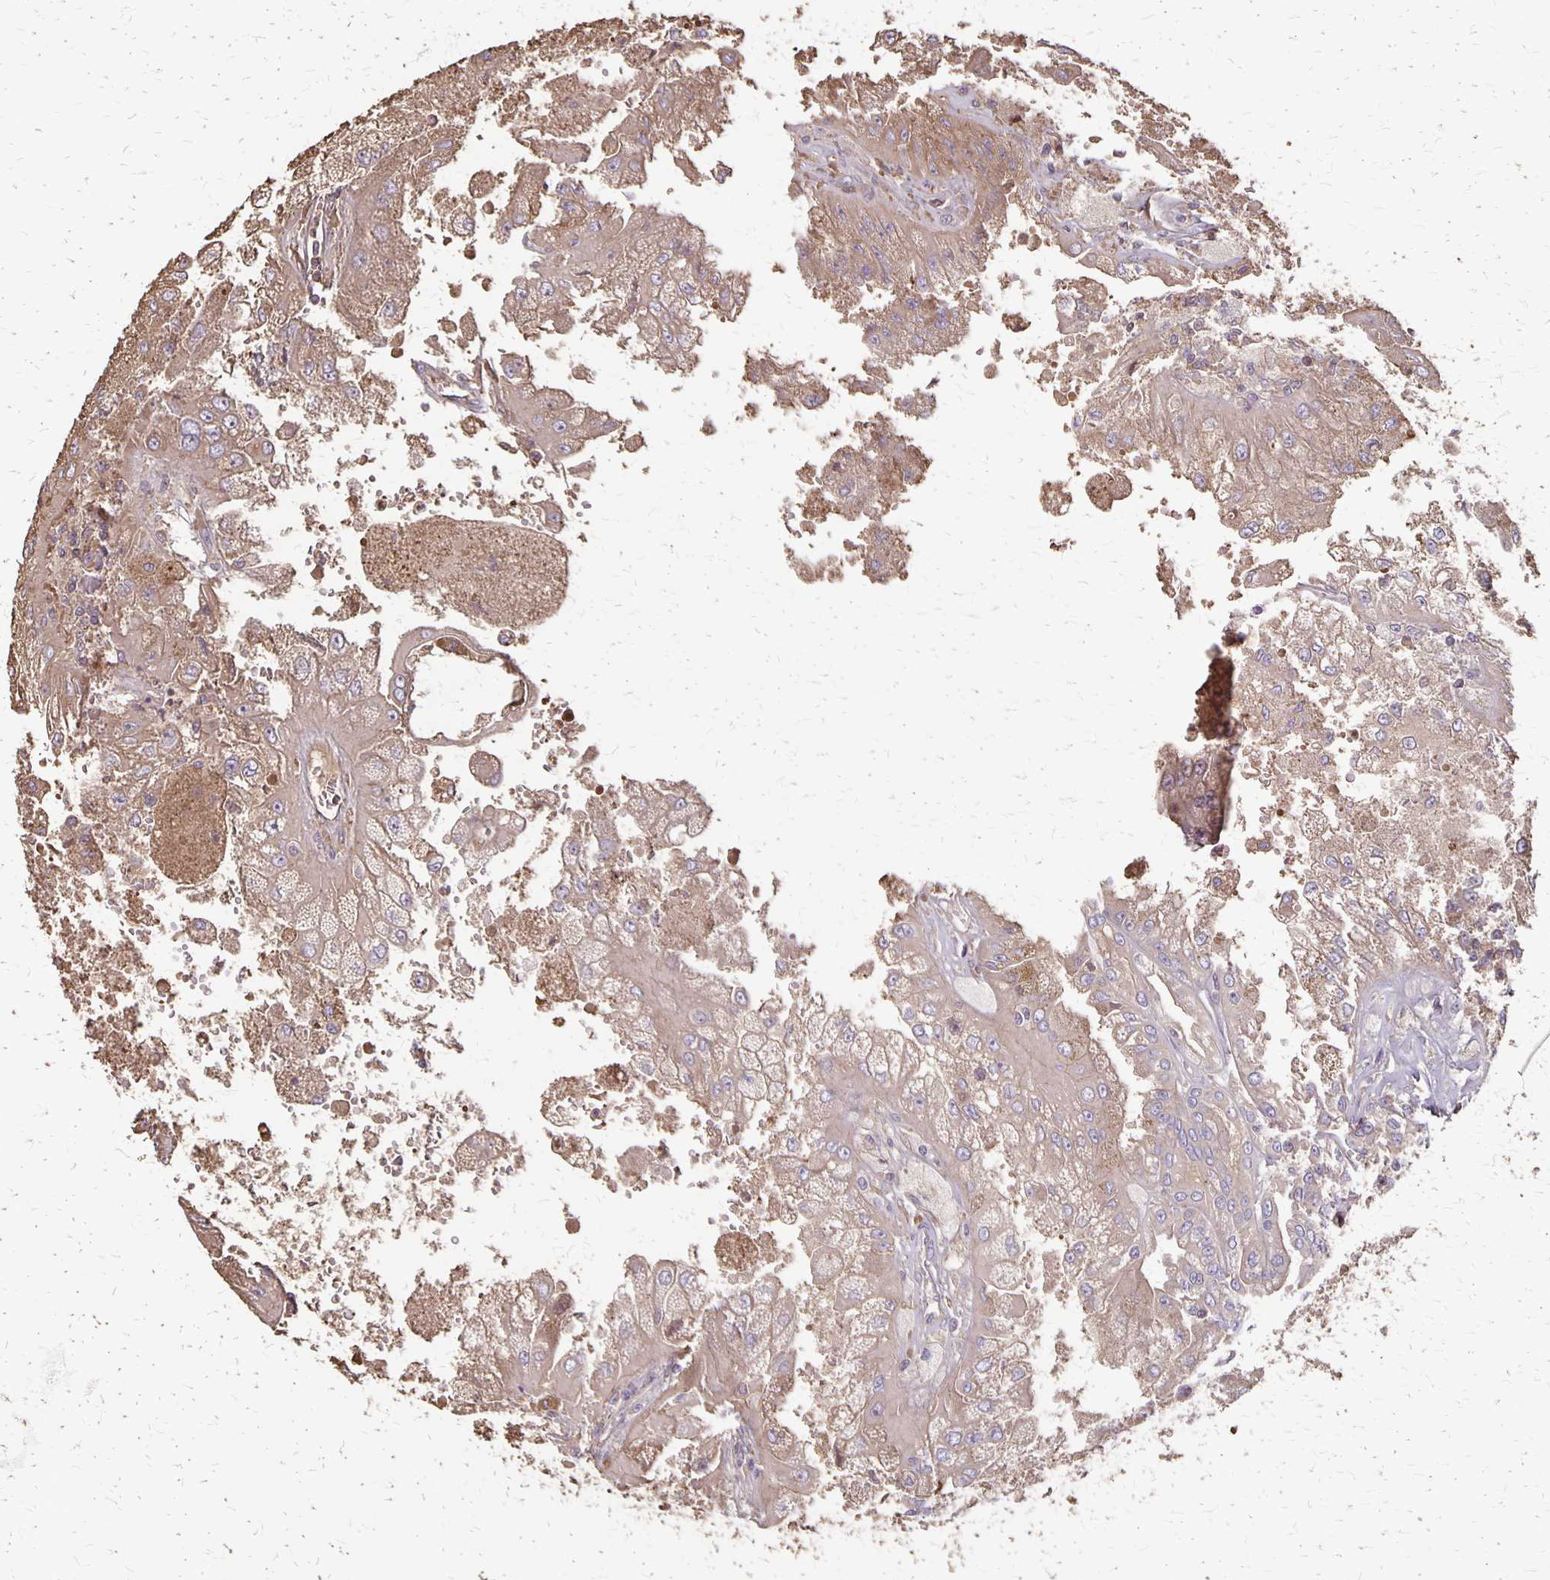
{"staining": {"intensity": "weak", "quantity": "<25%", "location": "cytoplasmic/membranous"}, "tissue": "renal cancer", "cell_type": "Tumor cells", "image_type": "cancer", "snomed": [{"axis": "morphology", "description": "Adenocarcinoma, NOS"}, {"axis": "topography", "description": "Kidney"}], "caption": "IHC of human renal cancer (adenocarcinoma) shows no expression in tumor cells.", "gene": "PROM2", "patient": {"sex": "male", "age": 58}}